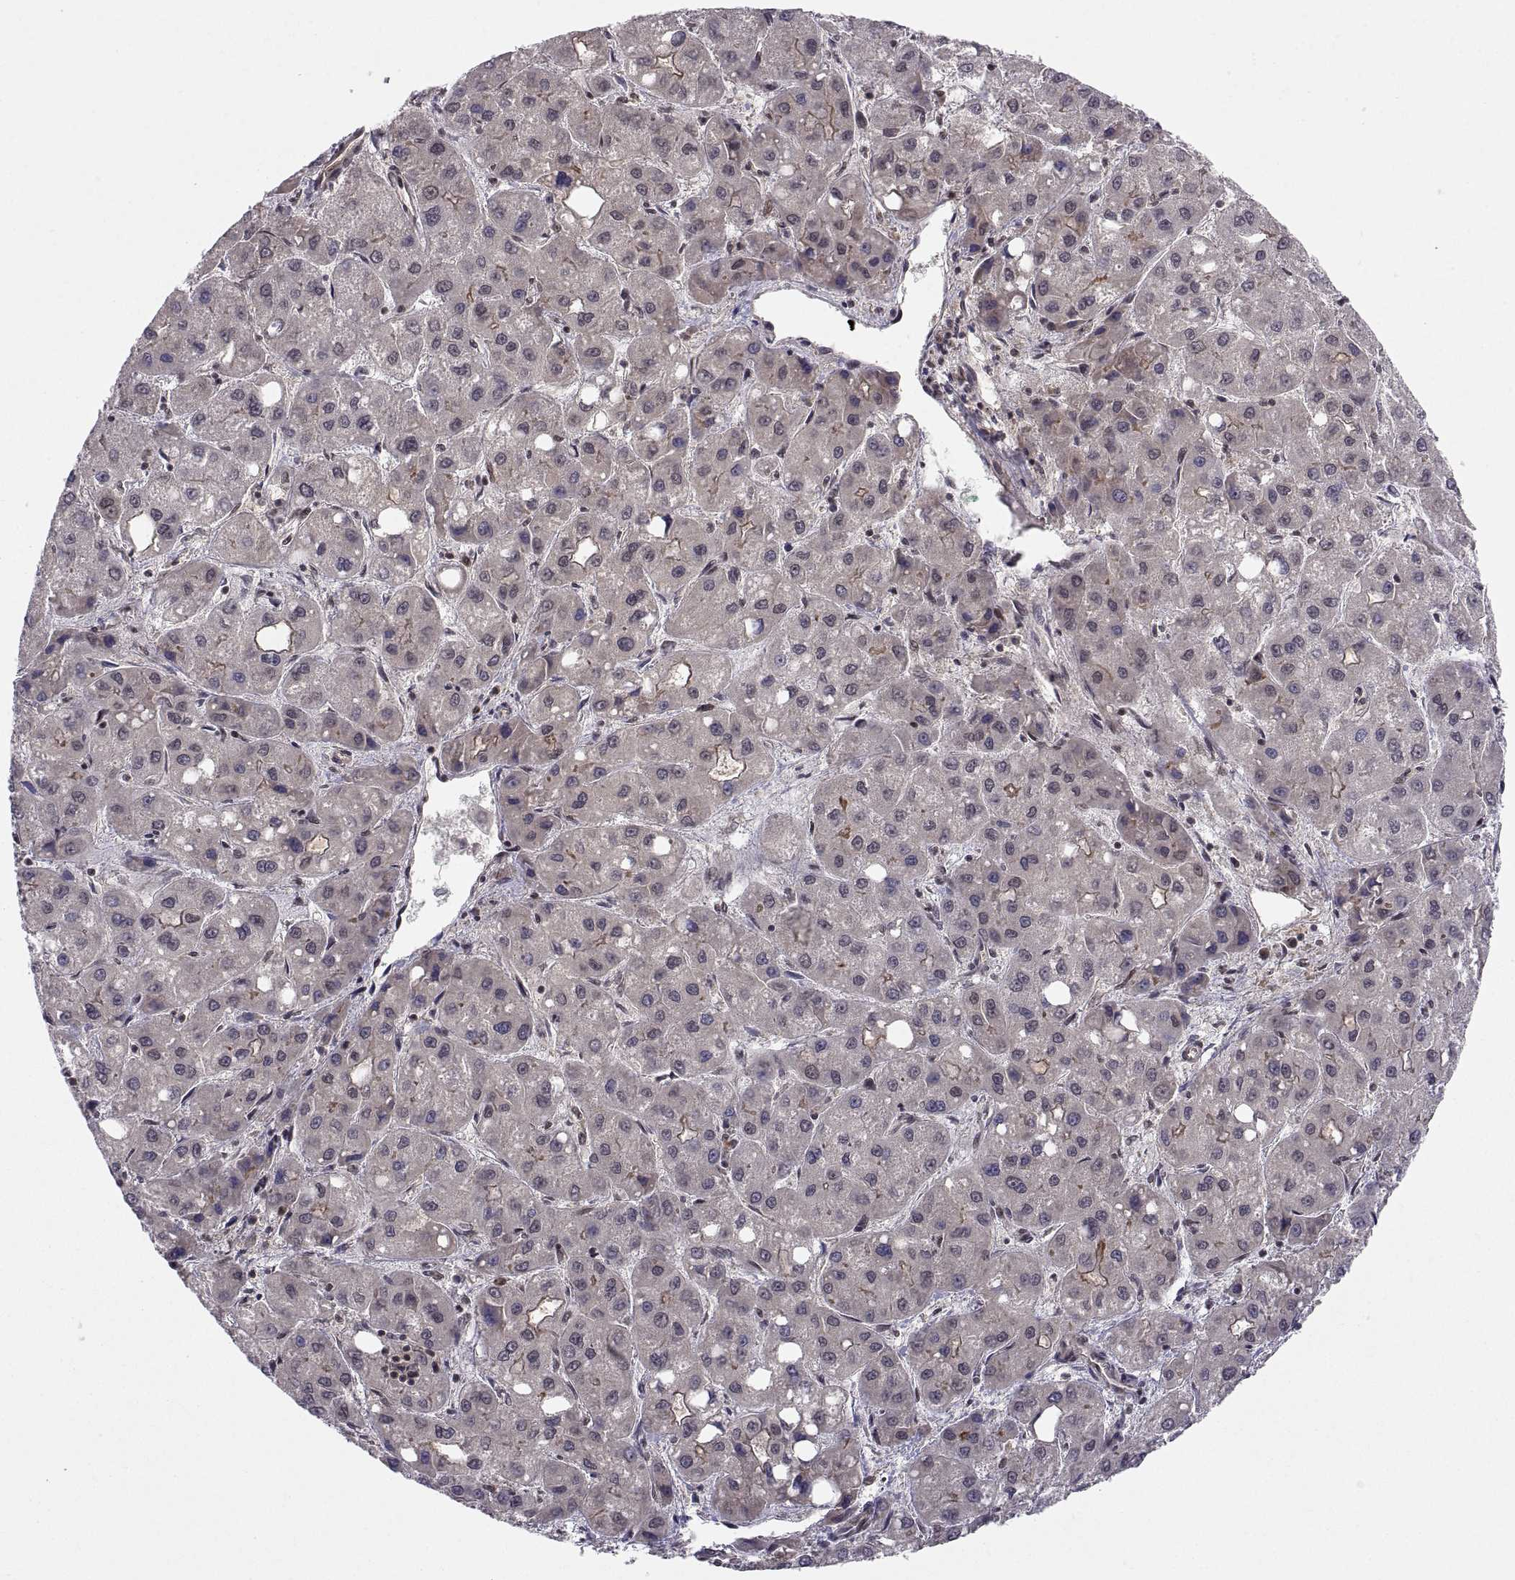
{"staining": {"intensity": "weak", "quantity": "<25%", "location": "cytoplasmic/membranous"}, "tissue": "liver cancer", "cell_type": "Tumor cells", "image_type": "cancer", "snomed": [{"axis": "morphology", "description": "Carcinoma, Hepatocellular, NOS"}, {"axis": "topography", "description": "Liver"}], "caption": "Tumor cells show no significant protein expression in liver cancer (hepatocellular carcinoma). (DAB (3,3'-diaminobenzidine) IHC, high magnification).", "gene": "ABL2", "patient": {"sex": "male", "age": 73}}